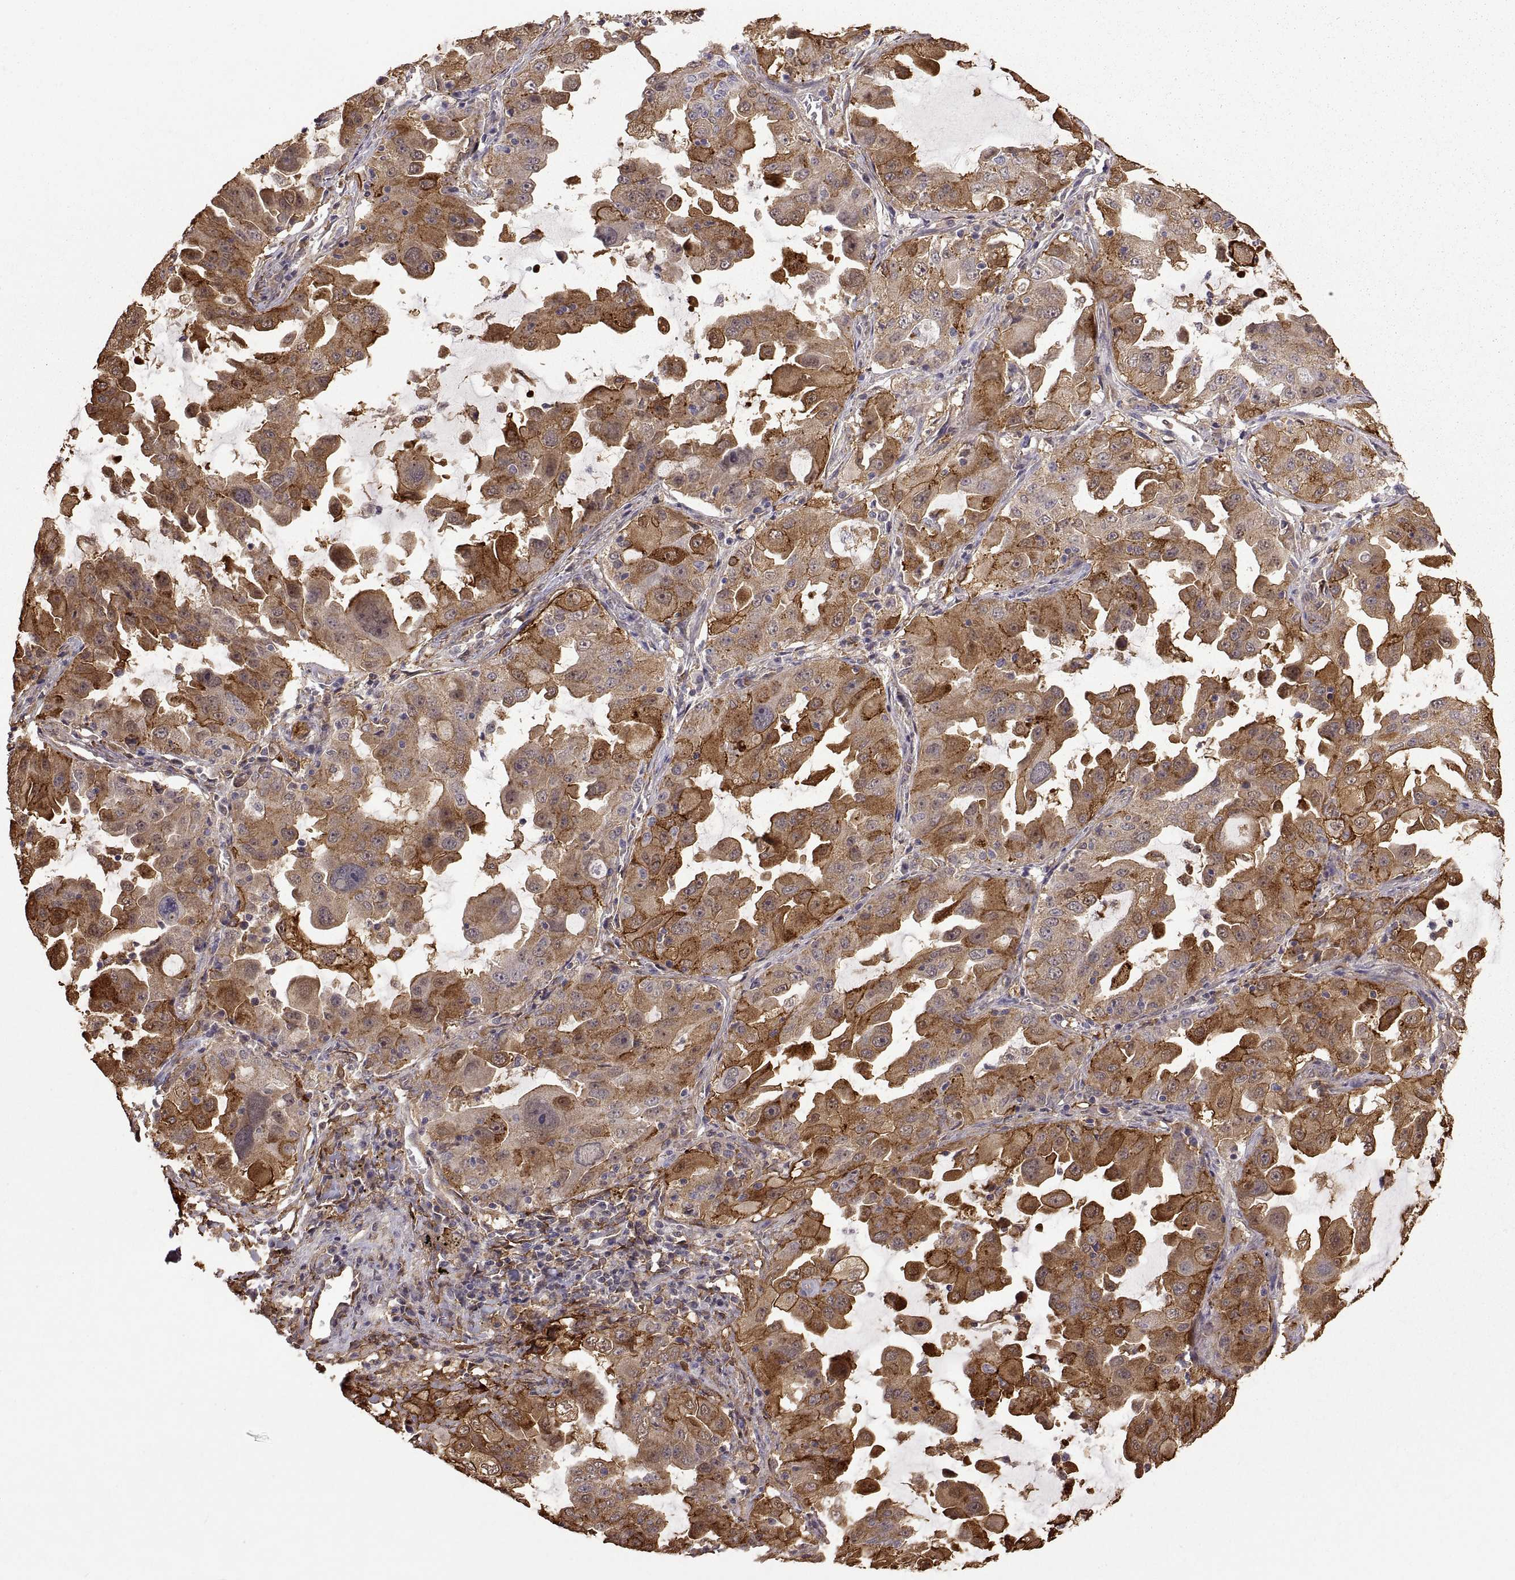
{"staining": {"intensity": "moderate", "quantity": ">75%", "location": "cytoplasmic/membranous"}, "tissue": "lung cancer", "cell_type": "Tumor cells", "image_type": "cancer", "snomed": [{"axis": "morphology", "description": "Adenocarcinoma, NOS"}, {"axis": "topography", "description": "Lung"}], "caption": "There is medium levels of moderate cytoplasmic/membranous positivity in tumor cells of lung cancer, as demonstrated by immunohistochemical staining (brown color).", "gene": "S100A10", "patient": {"sex": "female", "age": 61}}